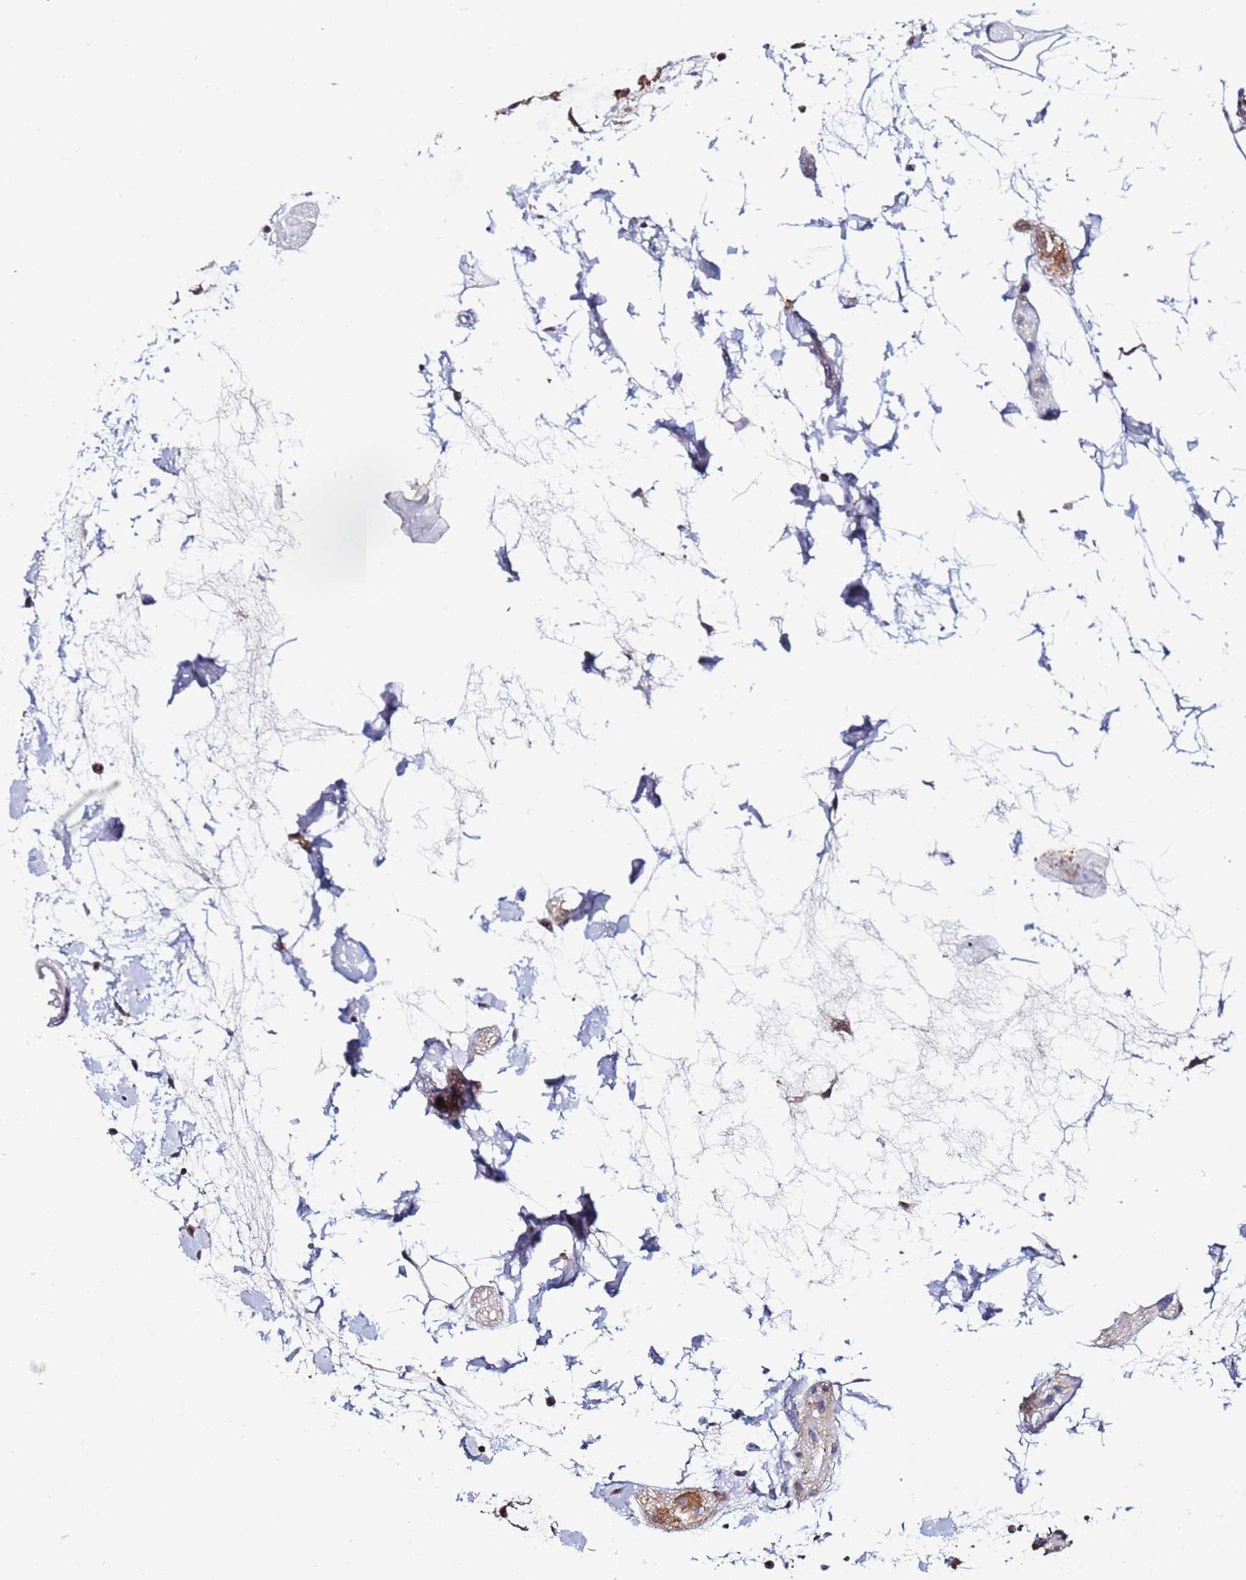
{"staining": {"intensity": "weak", "quantity": "25%-75%", "location": "cytoplasmic/membranous"}, "tissue": "colon", "cell_type": "Endothelial cells", "image_type": "normal", "snomed": [{"axis": "morphology", "description": "Normal tissue, NOS"}, {"axis": "topography", "description": "Colon"}], "caption": "Approximately 25%-75% of endothelial cells in unremarkable human colon display weak cytoplasmic/membranous protein expression as visualized by brown immunohistochemical staining.", "gene": "CCDC127", "patient": {"sex": "female", "age": 84}}